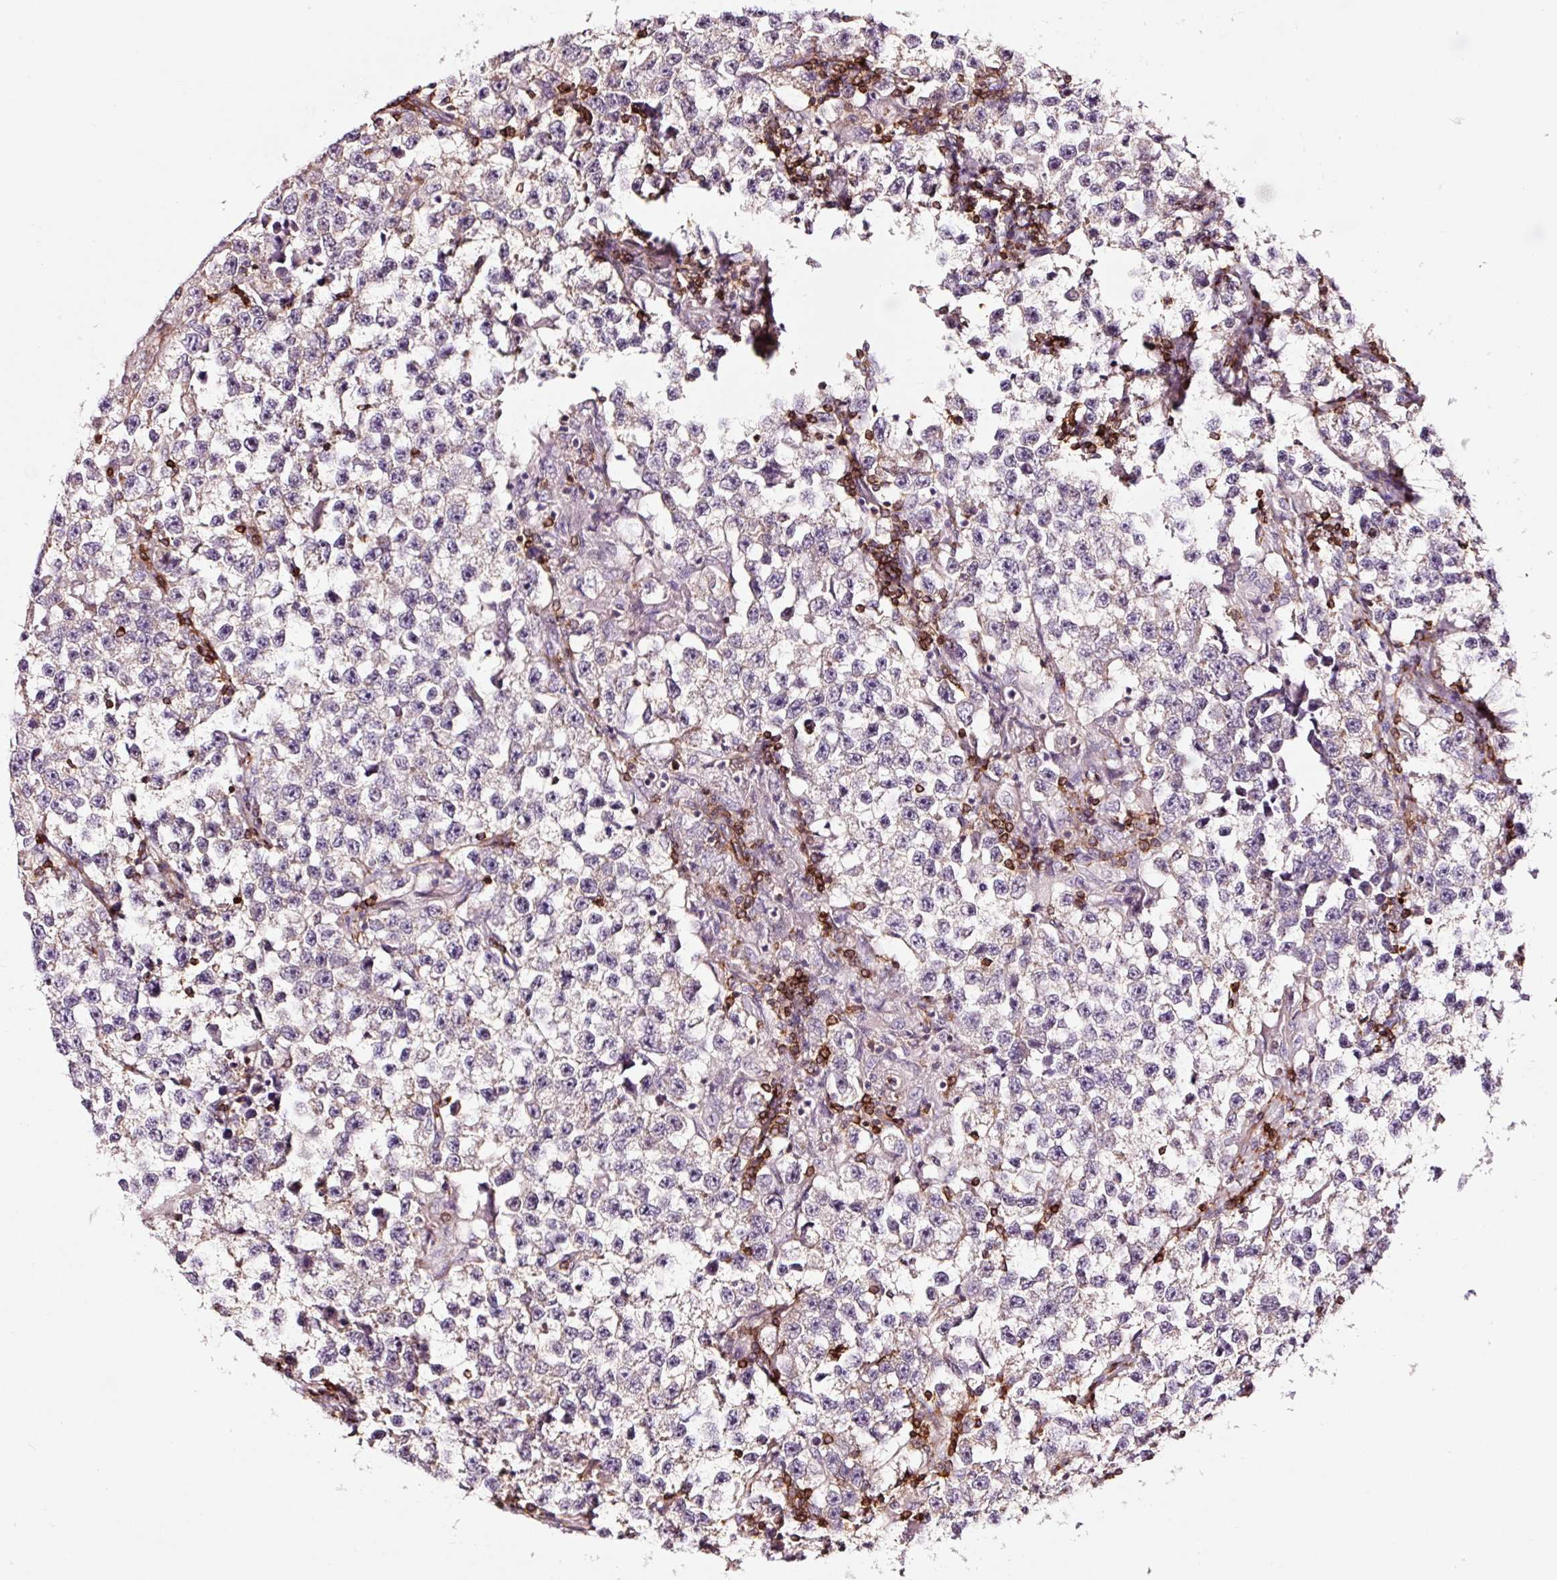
{"staining": {"intensity": "negative", "quantity": "none", "location": "none"}, "tissue": "testis cancer", "cell_type": "Tumor cells", "image_type": "cancer", "snomed": [{"axis": "morphology", "description": "Seminoma, NOS"}, {"axis": "topography", "description": "Testis"}], "caption": "High magnification brightfield microscopy of testis cancer (seminoma) stained with DAB (brown) and counterstained with hematoxylin (blue): tumor cells show no significant positivity. Nuclei are stained in blue.", "gene": "ADD3", "patient": {"sex": "male", "age": 46}}